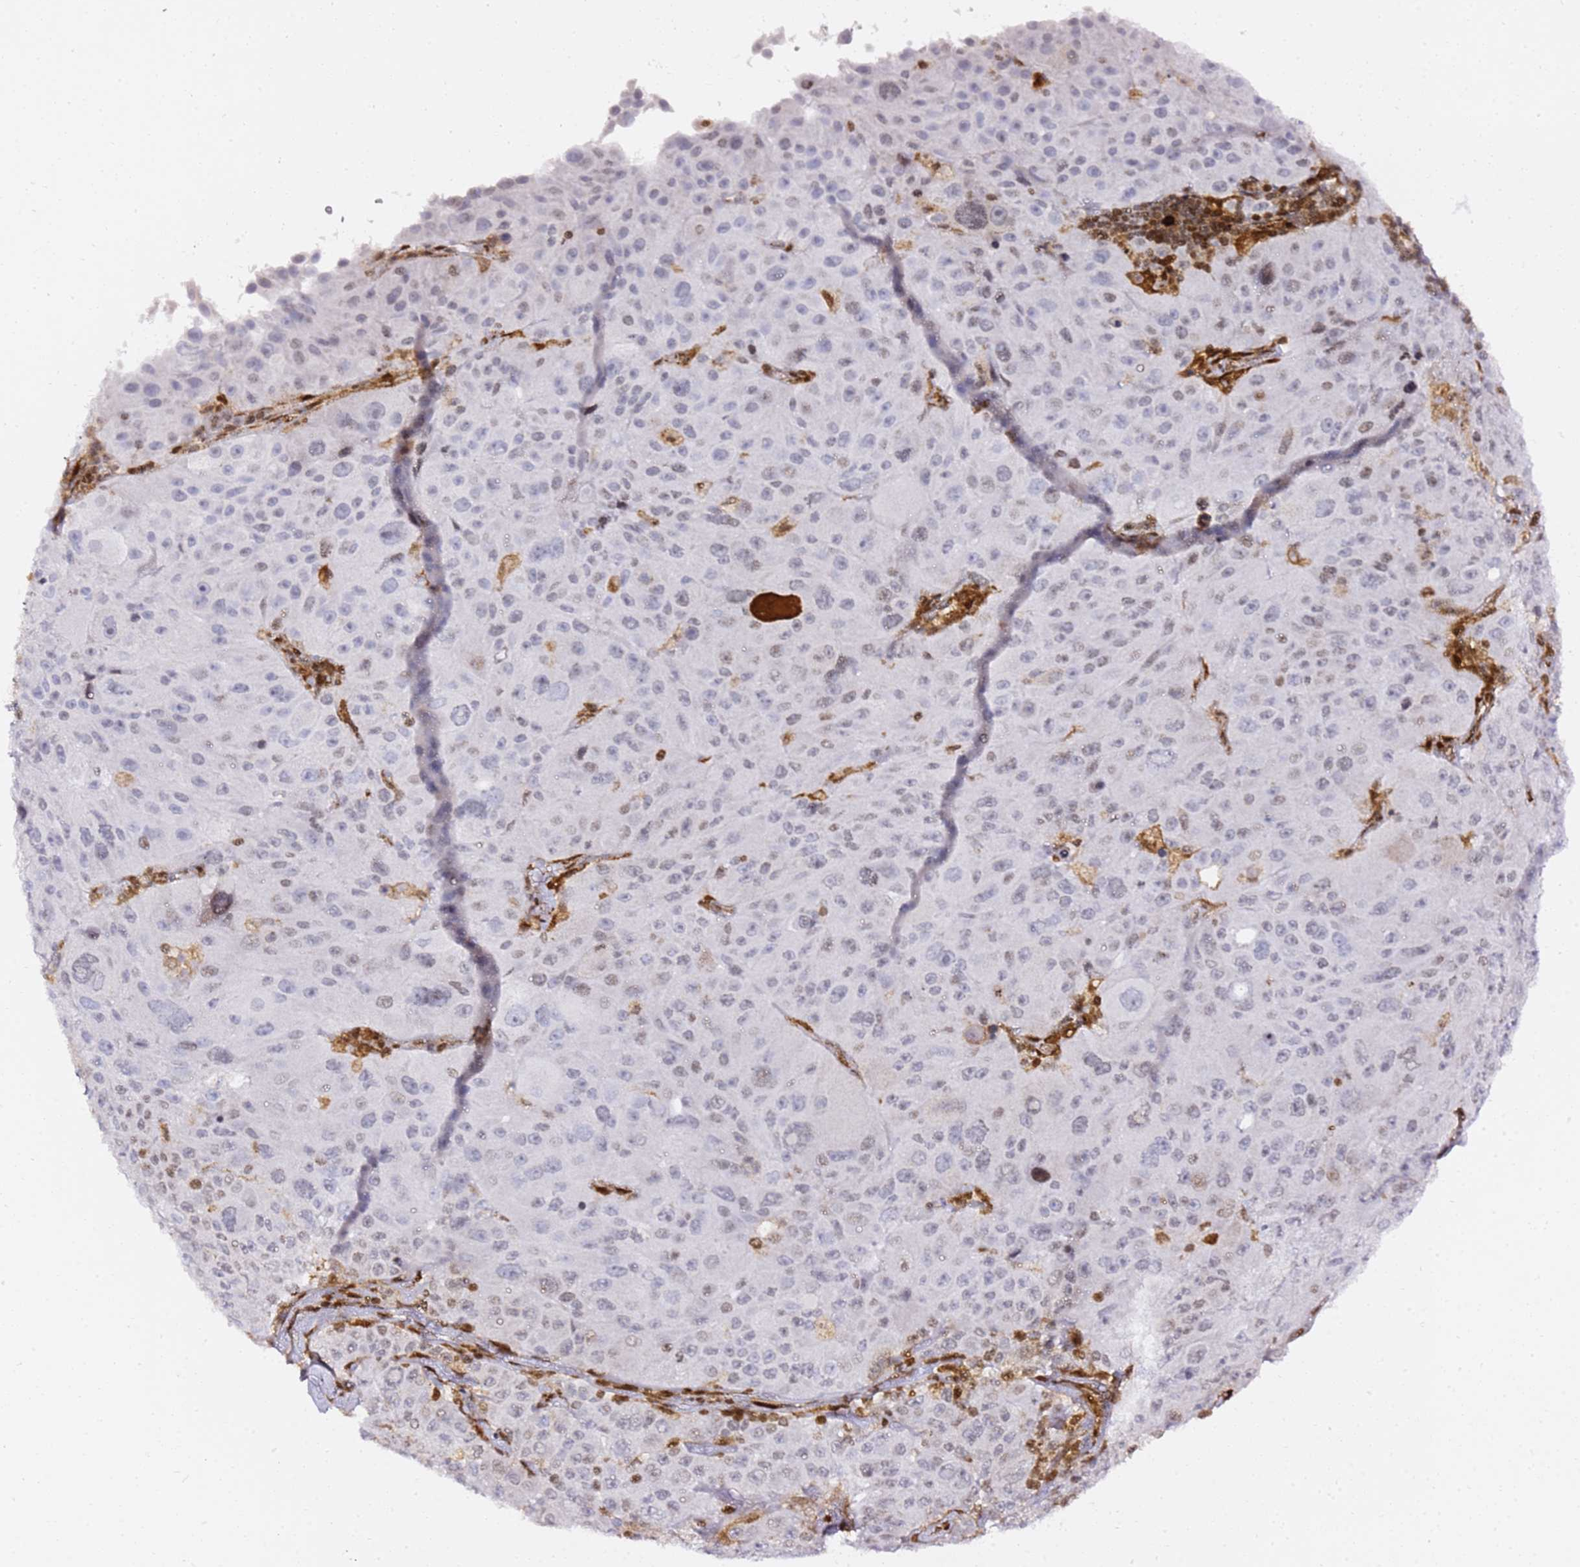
{"staining": {"intensity": "weak", "quantity": "<25%", "location": "nuclear"}, "tissue": "melanoma", "cell_type": "Tumor cells", "image_type": "cancer", "snomed": [{"axis": "morphology", "description": "Malignant melanoma, Metastatic site"}, {"axis": "topography", "description": "Lymph node"}], "caption": "Immunohistochemical staining of human melanoma displays no significant positivity in tumor cells.", "gene": "GBP2", "patient": {"sex": "male", "age": 62}}